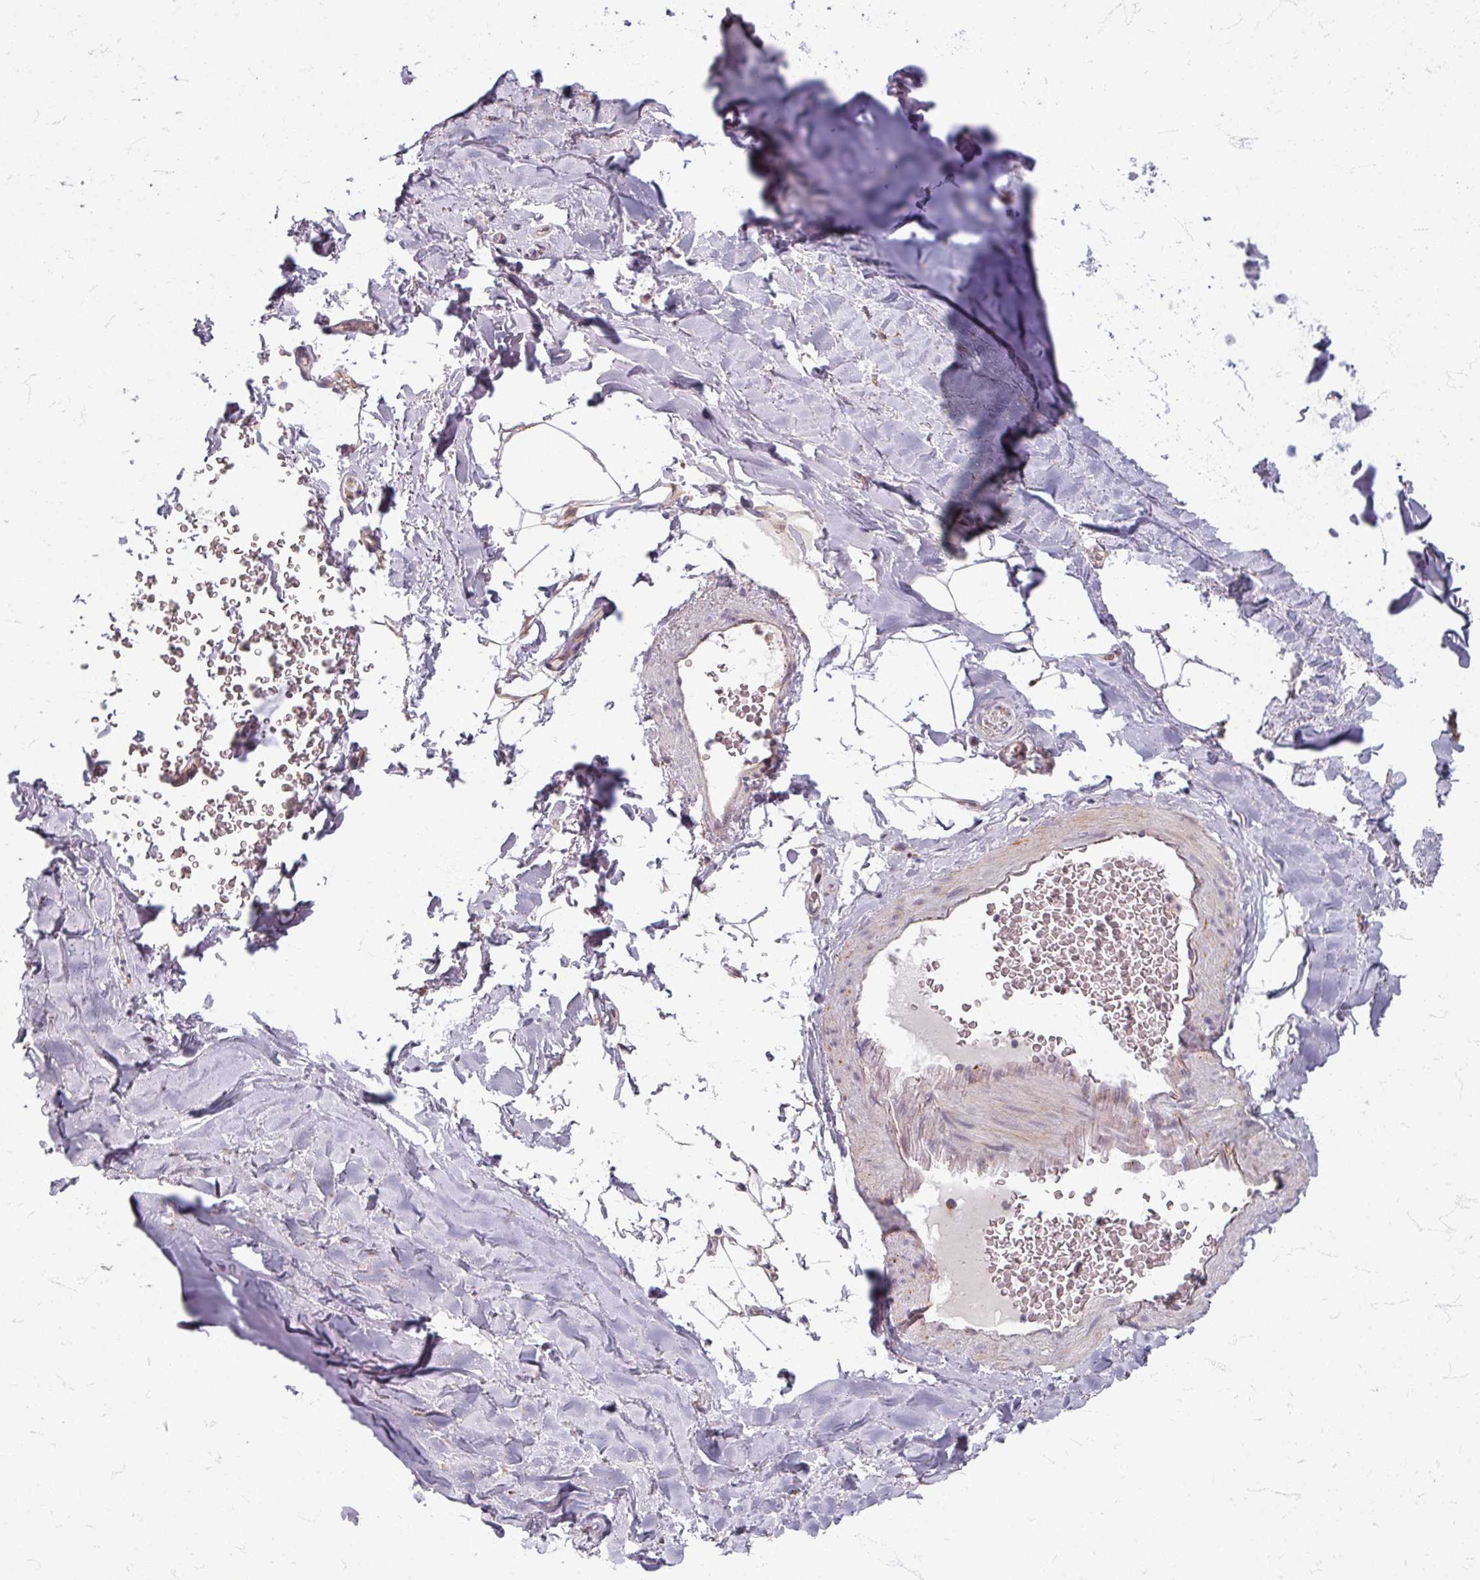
{"staining": {"intensity": "weak", "quantity": "25%-75%", "location": "cytoplasmic/membranous"}, "tissue": "adipose tissue", "cell_type": "Adipocytes", "image_type": "normal", "snomed": [{"axis": "morphology", "description": "Normal tissue, NOS"}, {"axis": "topography", "description": "Cartilage tissue"}, {"axis": "topography", "description": "Bronchus"}], "caption": "Protein staining by immunohistochemistry (IHC) demonstrates weak cytoplasmic/membranous positivity in approximately 25%-75% of adipocytes in benign adipose tissue.", "gene": "STAM", "patient": {"sex": "female", "age": 72}}